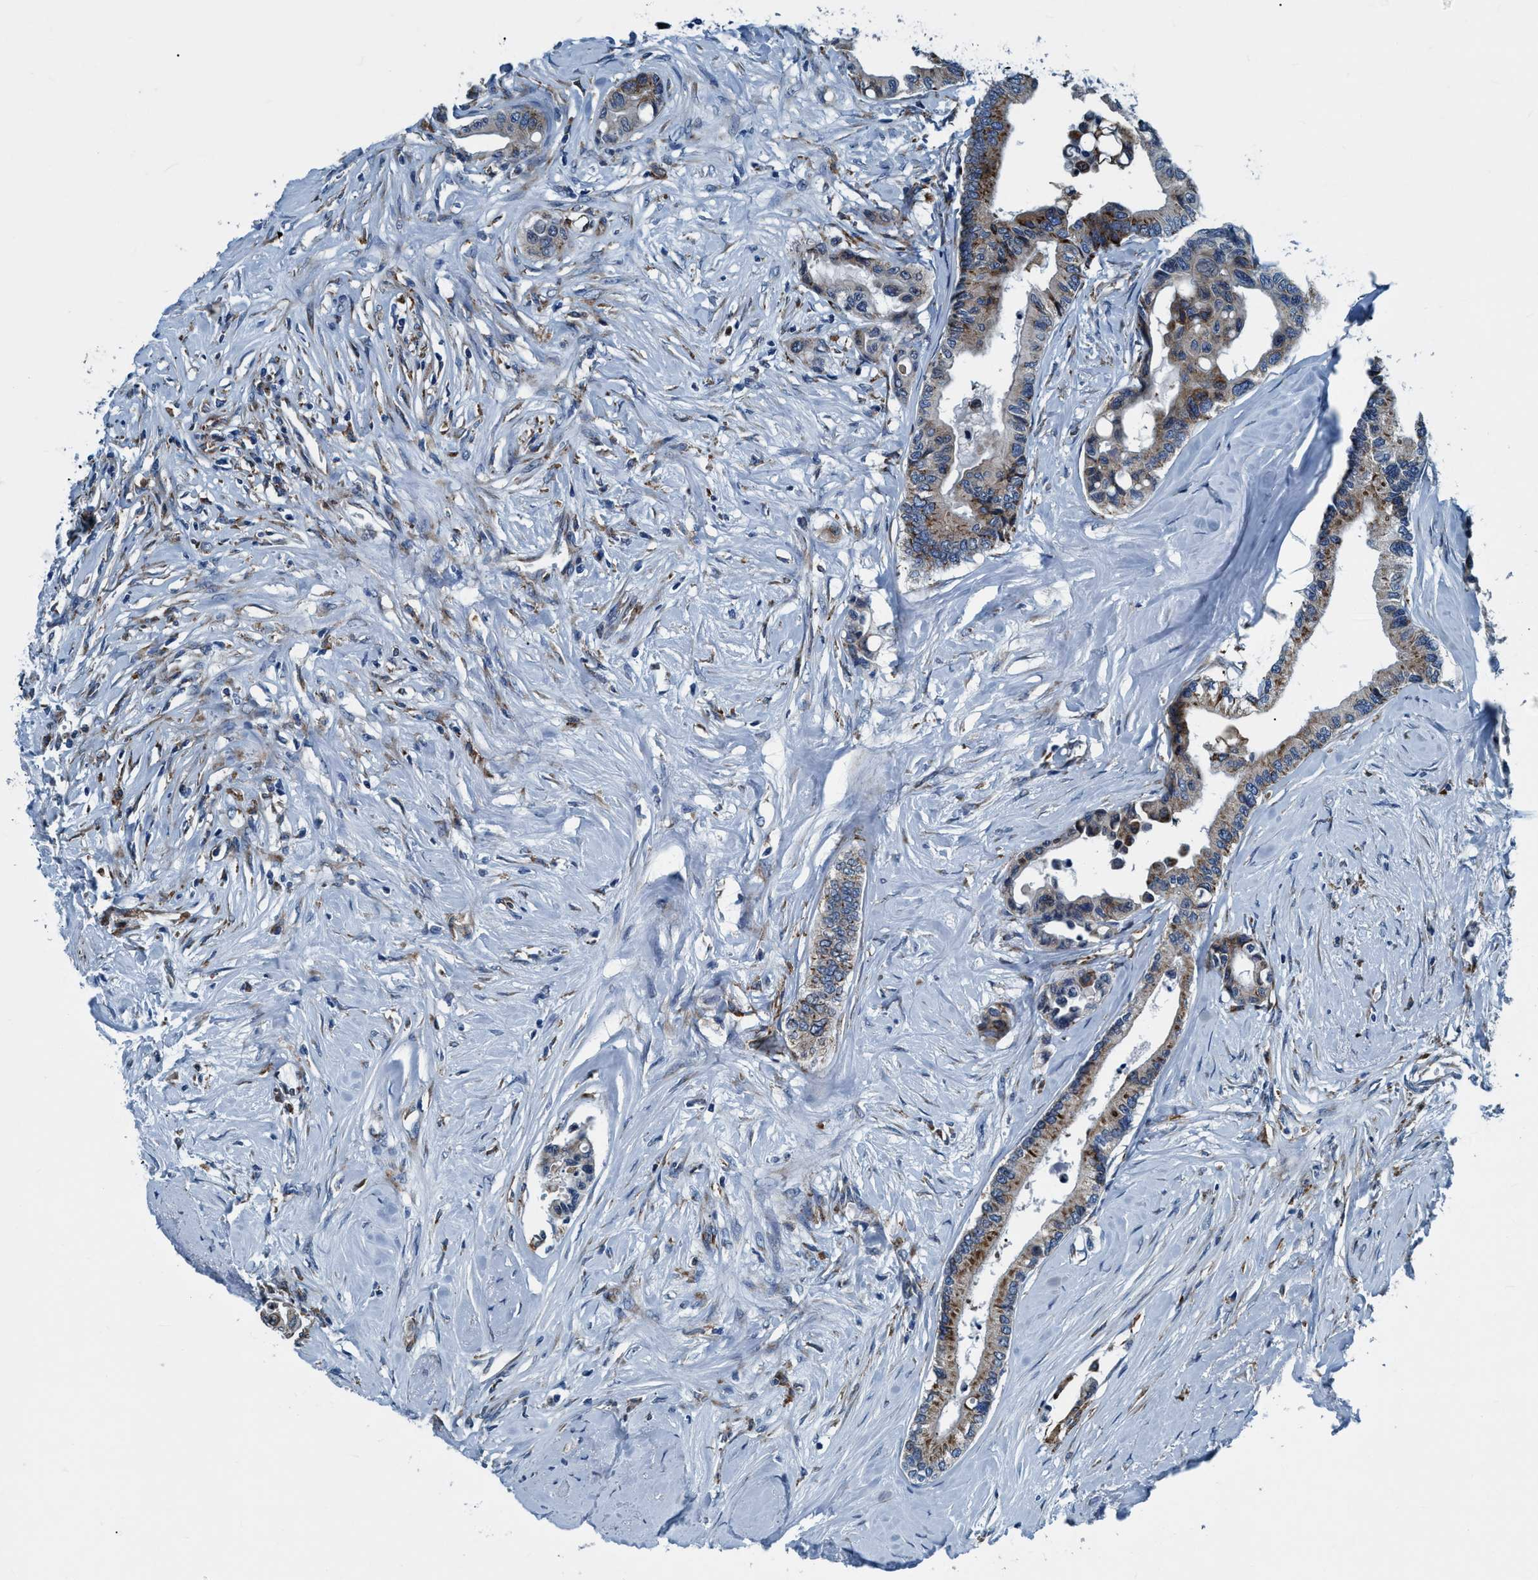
{"staining": {"intensity": "moderate", "quantity": "<25%", "location": "cytoplasmic/membranous"}, "tissue": "colorectal cancer", "cell_type": "Tumor cells", "image_type": "cancer", "snomed": [{"axis": "morphology", "description": "Normal tissue, NOS"}, {"axis": "morphology", "description": "Adenocarcinoma, NOS"}, {"axis": "topography", "description": "Colon"}], "caption": "Colorectal cancer tissue reveals moderate cytoplasmic/membranous expression in about <25% of tumor cells (IHC, brightfield microscopy, high magnification).", "gene": "ARMC9", "patient": {"sex": "male", "age": 82}}